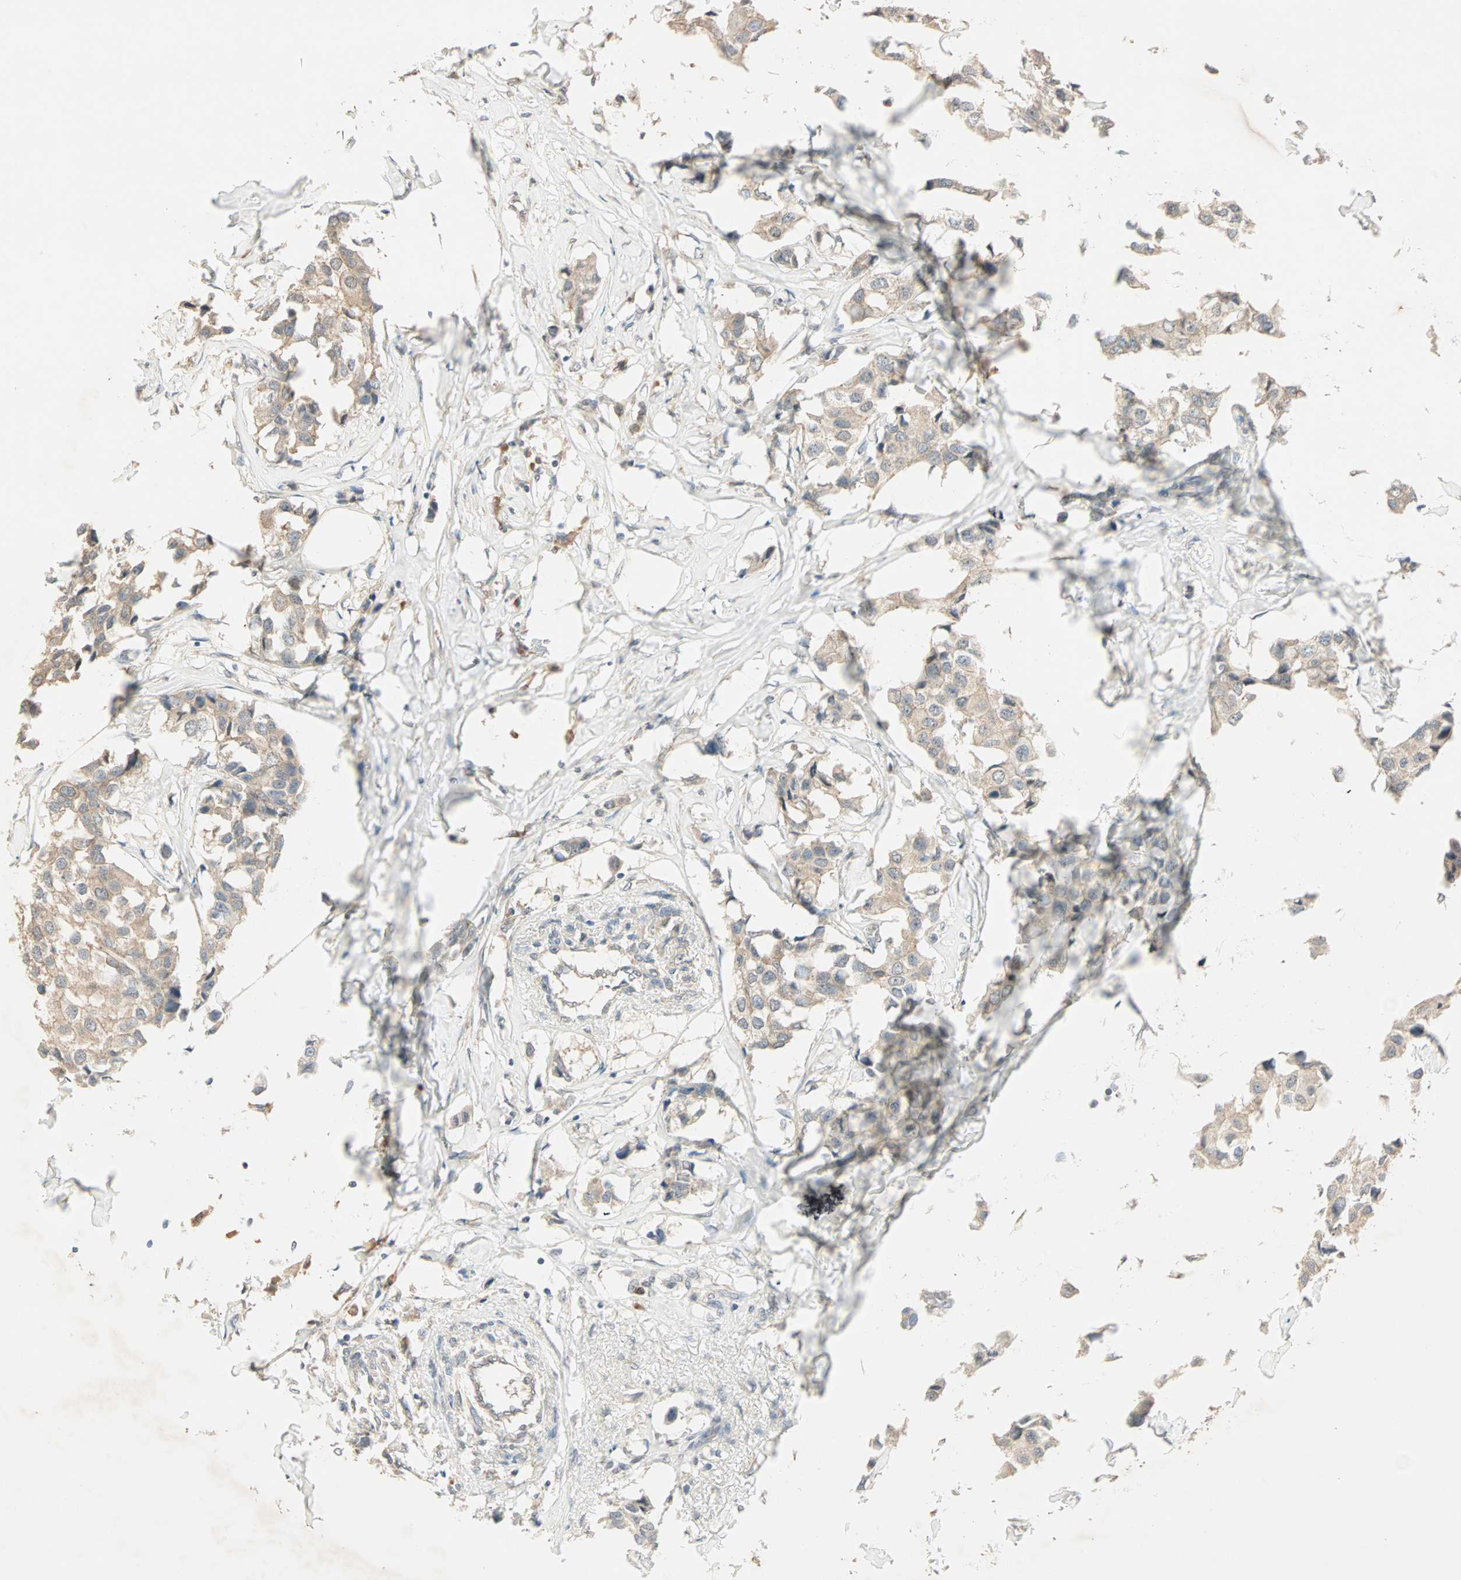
{"staining": {"intensity": "weak", "quantity": ">75%", "location": "cytoplasmic/membranous"}, "tissue": "breast cancer", "cell_type": "Tumor cells", "image_type": "cancer", "snomed": [{"axis": "morphology", "description": "Duct carcinoma"}, {"axis": "topography", "description": "Breast"}], "caption": "Breast cancer stained for a protein demonstrates weak cytoplasmic/membranous positivity in tumor cells.", "gene": "TTF2", "patient": {"sex": "female", "age": 80}}